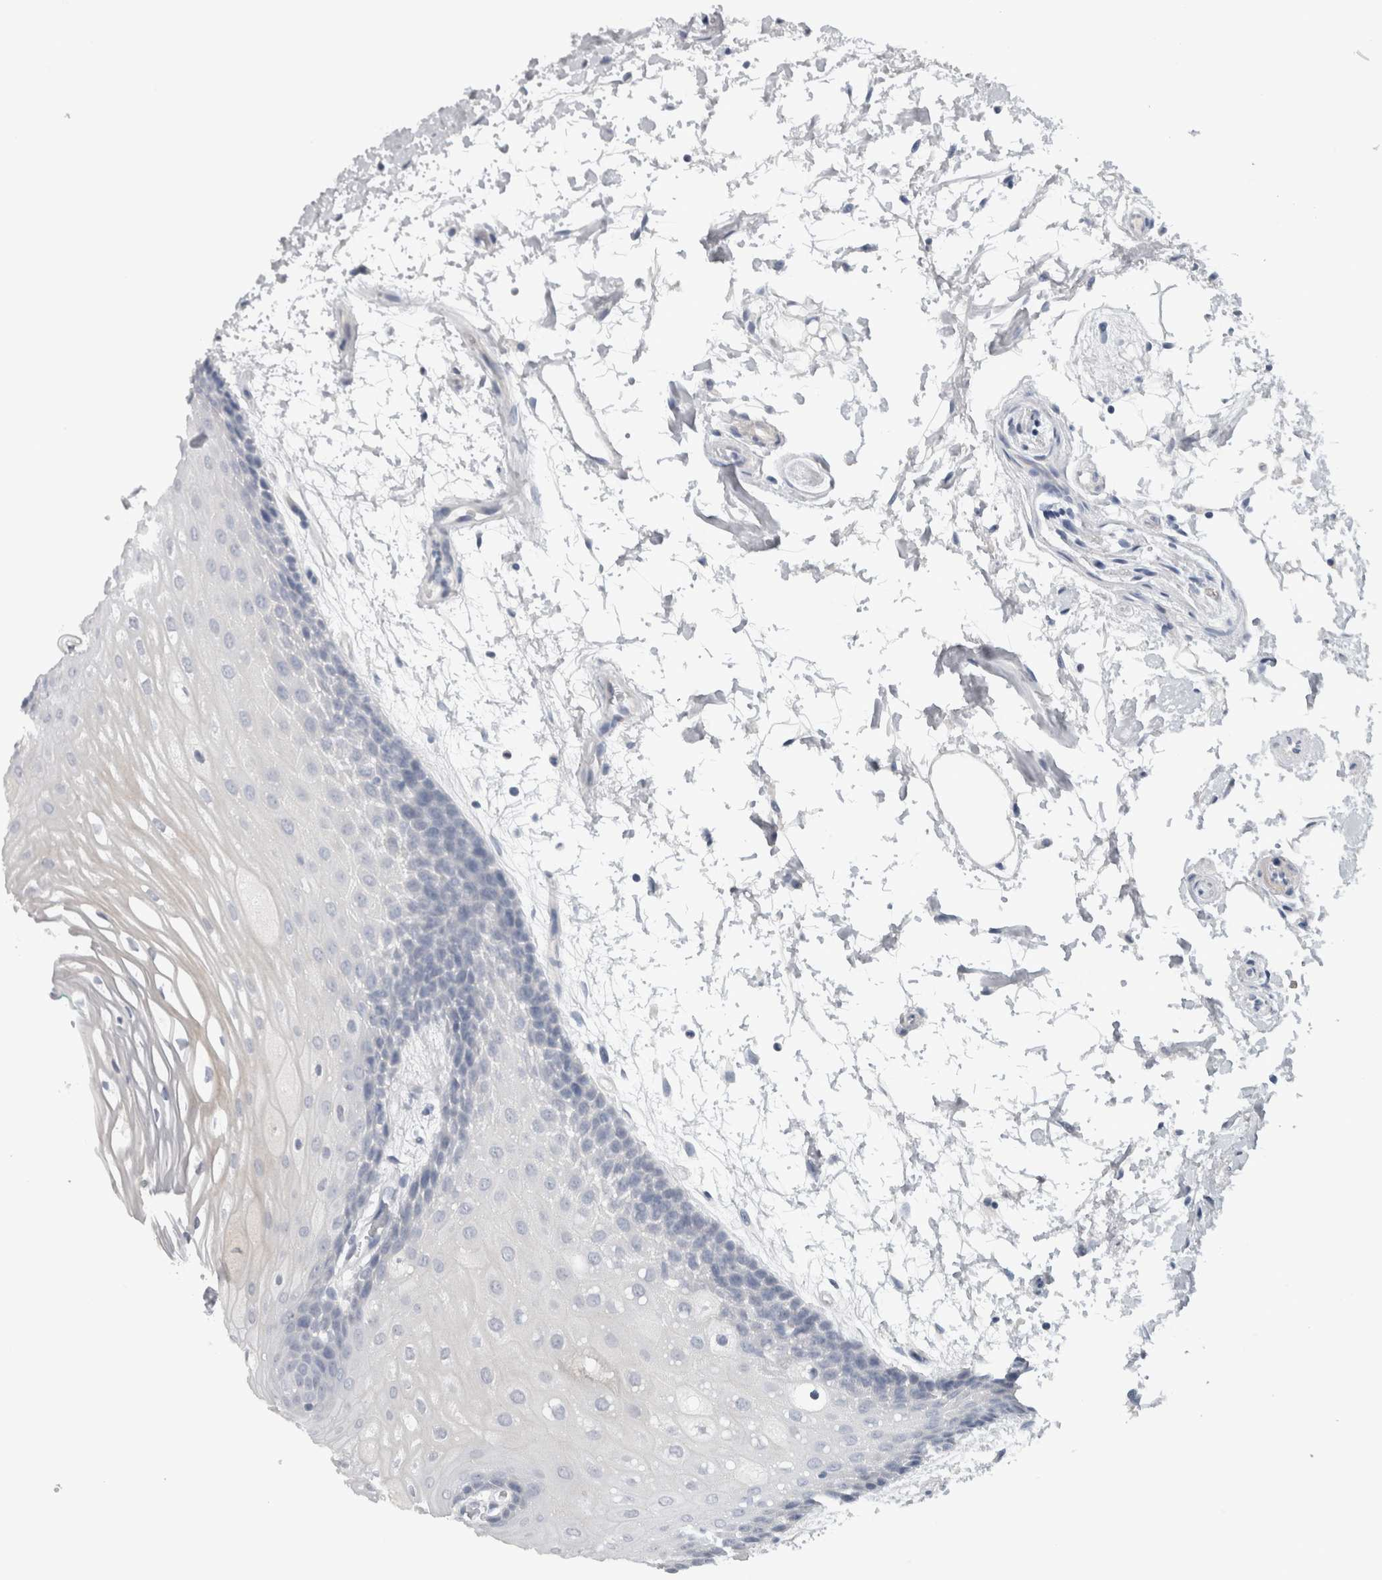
{"staining": {"intensity": "negative", "quantity": "none", "location": "none"}, "tissue": "oral mucosa", "cell_type": "Squamous epithelial cells", "image_type": "normal", "snomed": [{"axis": "morphology", "description": "Normal tissue, NOS"}, {"axis": "topography", "description": "Skeletal muscle"}, {"axis": "topography", "description": "Oral tissue"}, {"axis": "topography", "description": "Peripheral nerve tissue"}], "caption": "An immunohistochemistry (IHC) image of unremarkable oral mucosa is shown. There is no staining in squamous epithelial cells of oral mucosa. Brightfield microscopy of IHC stained with DAB (brown) and hematoxylin (blue), captured at high magnification.", "gene": "ADAM2", "patient": {"sex": "female", "age": 84}}